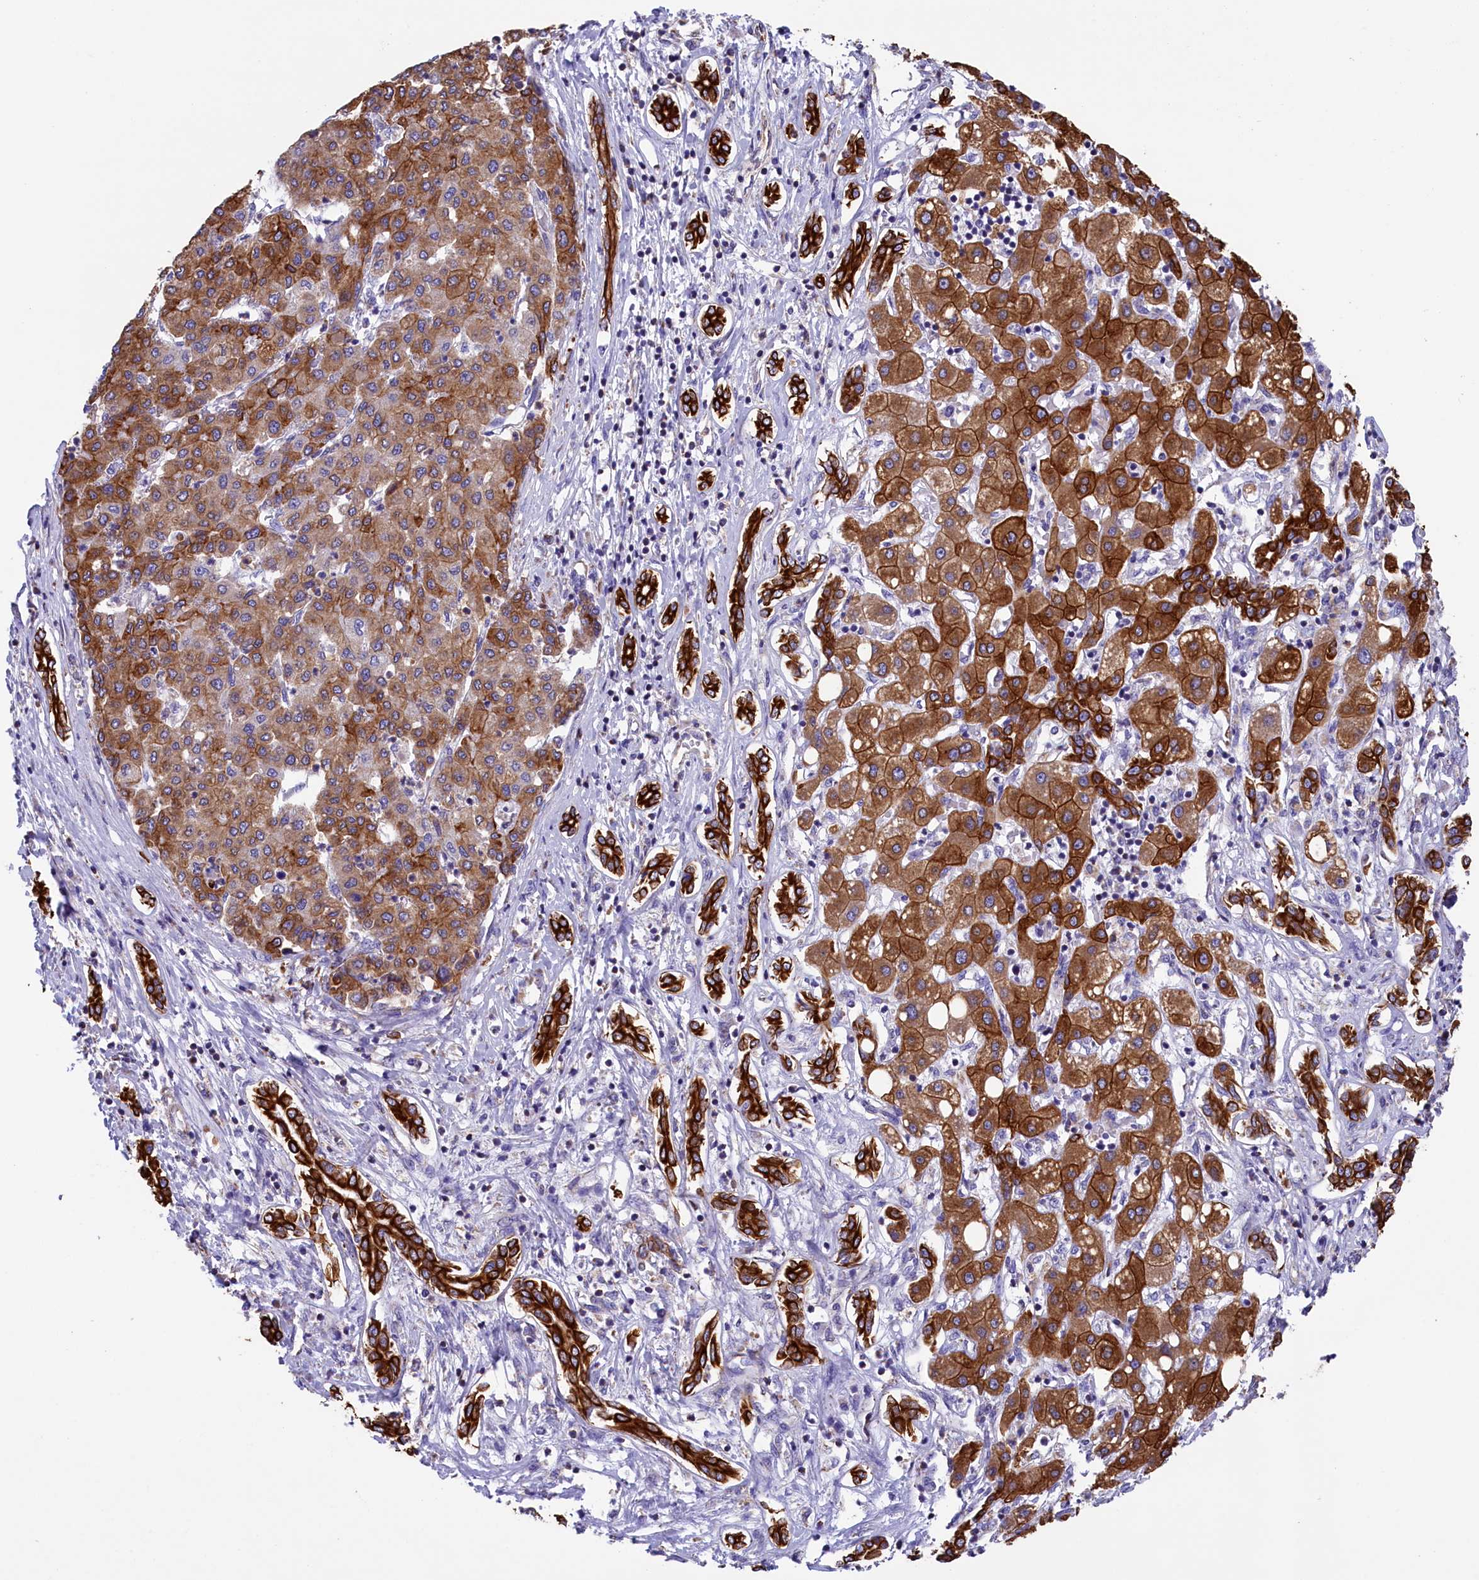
{"staining": {"intensity": "moderate", "quantity": ">75%", "location": "cytoplasmic/membranous"}, "tissue": "liver cancer", "cell_type": "Tumor cells", "image_type": "cancer", "snomed": [{"axis": "morphology", "description": "Carcinoma, Hepatocellular, NOS"}, {"axis": "topography", "description": "Liver"}], "caption": "This micrograph reveals IHC staining of human liver hepatocellular carcinoma, with medium moderate cytoplasmic/membranous positivity in about >75% of tumor cells.", "gene": "GATB", "patient": {"sex": "male", "age": 65}}